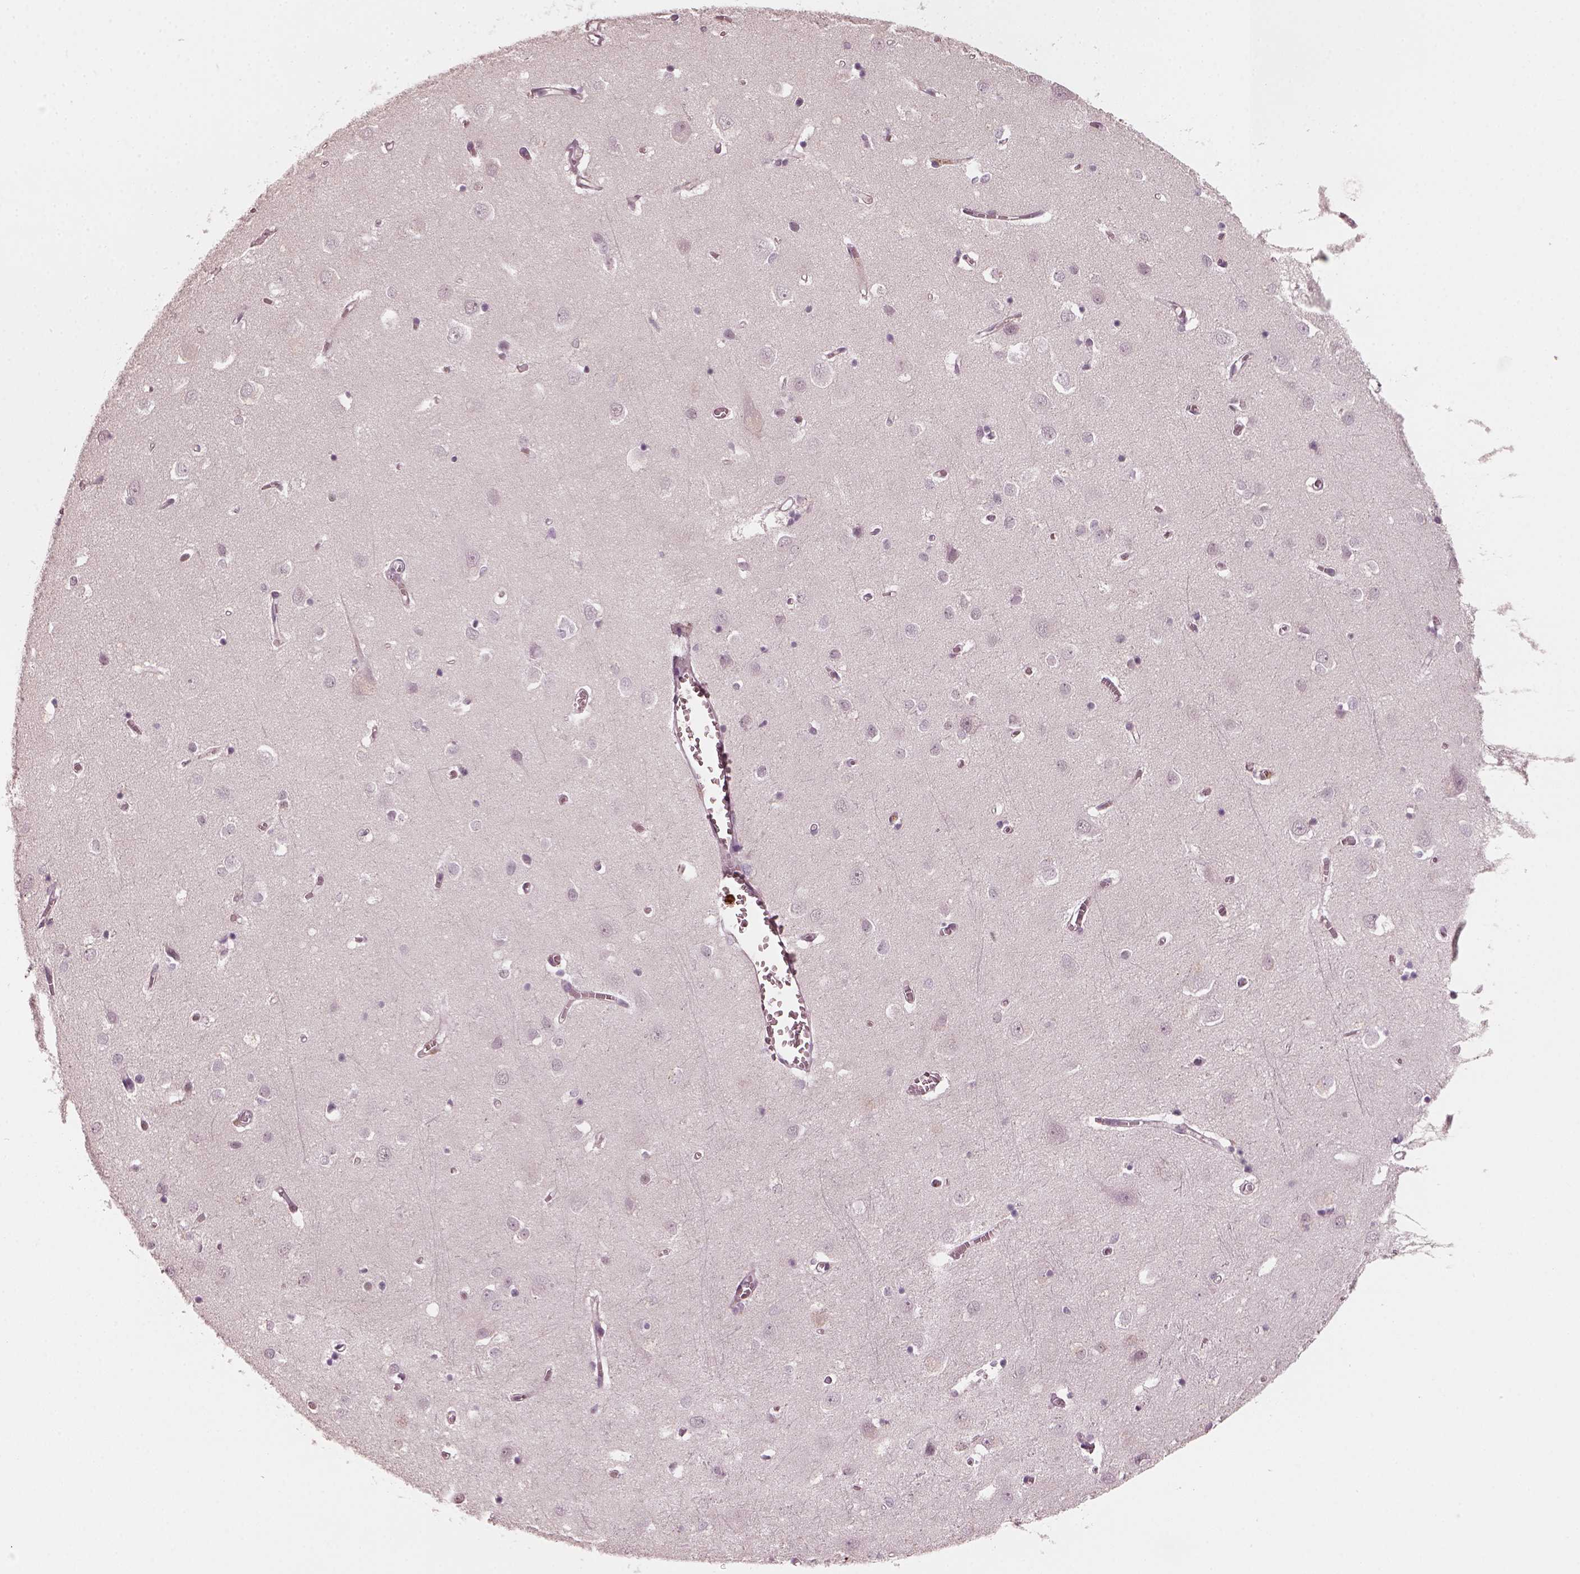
{"staining": {"intensity": "negative", "quantity": "none", "location": "none"}, "tissue": "cerebral cortex", "cell_type": "Endothelial cells", "image_type": "normal", "snomed": [{"axis": "morphology", "description": "Normal tissue, NOS"}, {"axis": "topography", "description": "Cerebral cortex"}], "caption": "IHC of benign cerebral cortex shows no positivity in endothelial cells.", "gene": "CHIT1", "patient": {"sex": "male", "age": 70}}